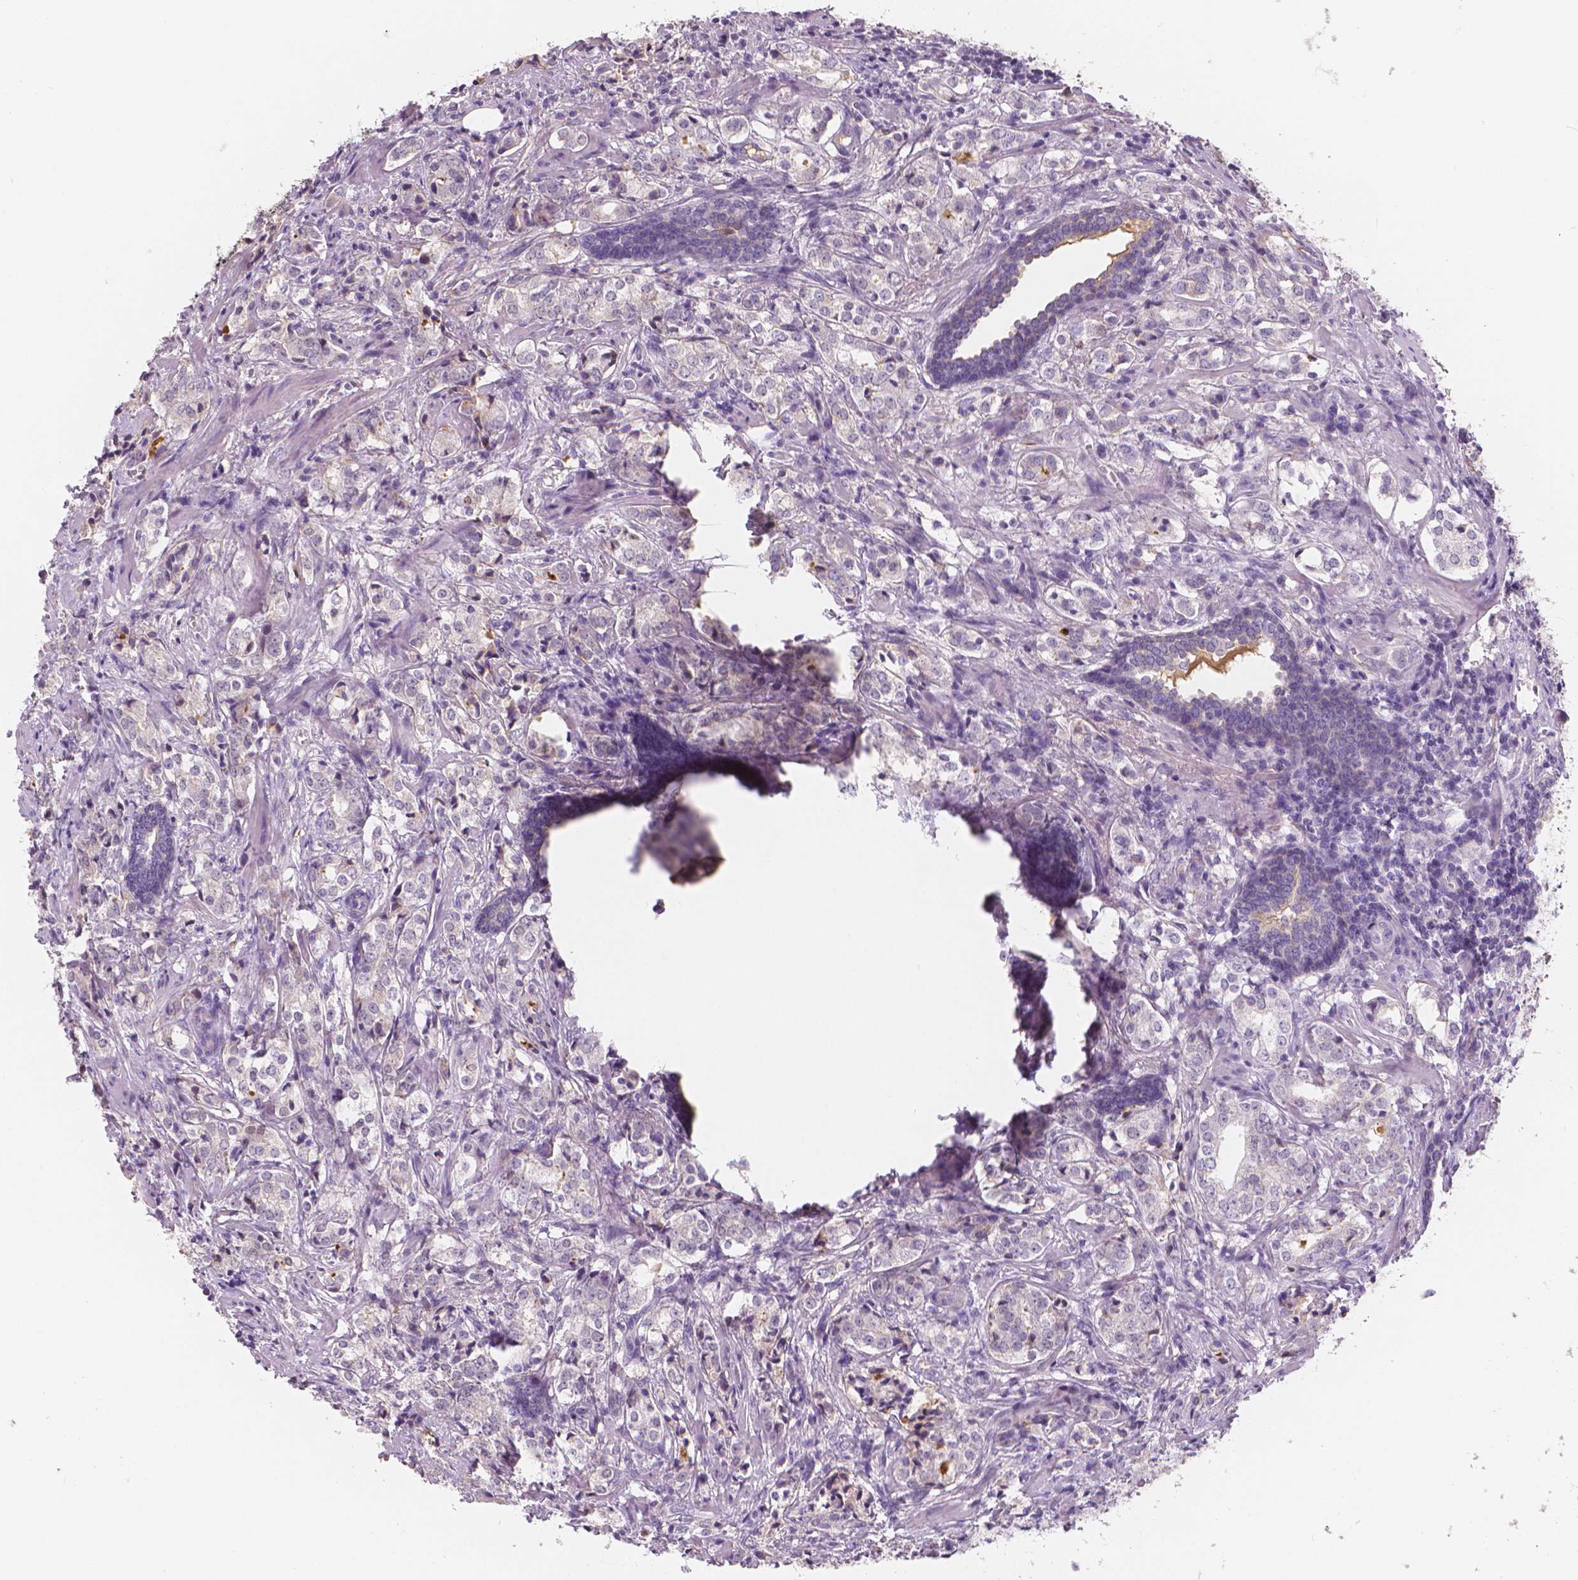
{"staining": {"intensity": "negative", "quantity": "none", "location": "none"}, "tissue": "prostate cancer", "cell_type": "Tumor cells", "image_type": "cancer", "snomed": [{"axis": "morphology", "description": "Adenocarcinoma, NOS"}, {"axis": "topography", "description": "Prostate and seminal vesicle, NOS"}], "caption": "High magnification brightfield microscopy of prostate cancer (adenocarcinoma) stained with DAB (3,3'-diaminobenzidine) (brown) and counterstained with hematoxylin (blue): tumor cells show no significant staining.", "gene": "APOA4", "patient": {"sex": "male", "age": 63}}